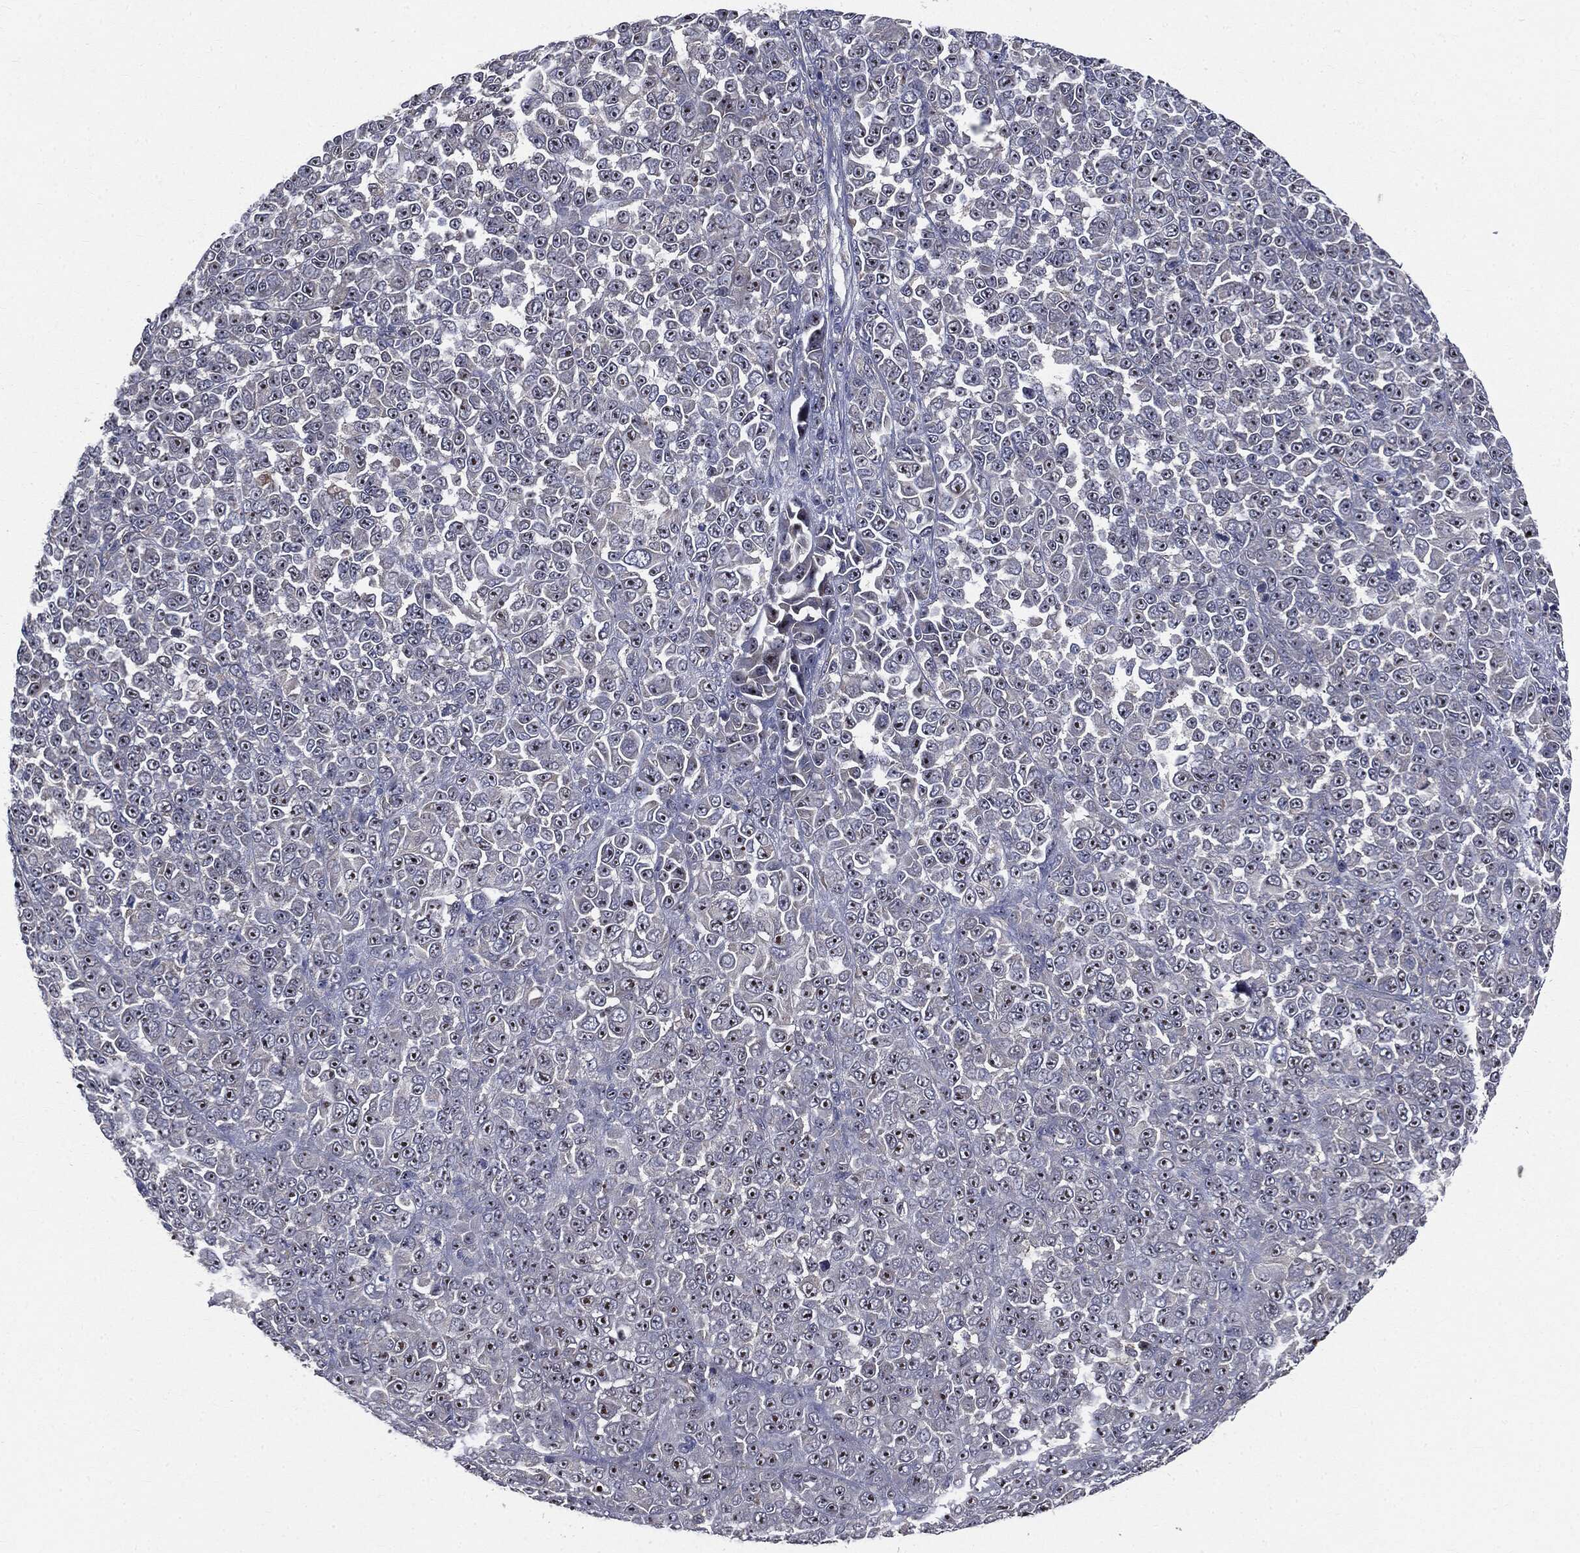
{"staining": {"intensity": "moderate", "quantity": "<25%", "location": "nuclear"}, "tissue": "melanoma", "cell_type": "Tumor cells", "image_type": "cancer", "snomed": [{"axis": "morphology", "description": "Malignant melanoma, NOS"}, {"axis": "topography", "description": "Skin"}], "caption": "Human malignant melanoma stained with a brown dye shows moderate nuclear positive positivity in about <25% of tumor cells.", "gene": "TRMT1L", "patient": {"sex": "female", "age": 95}}